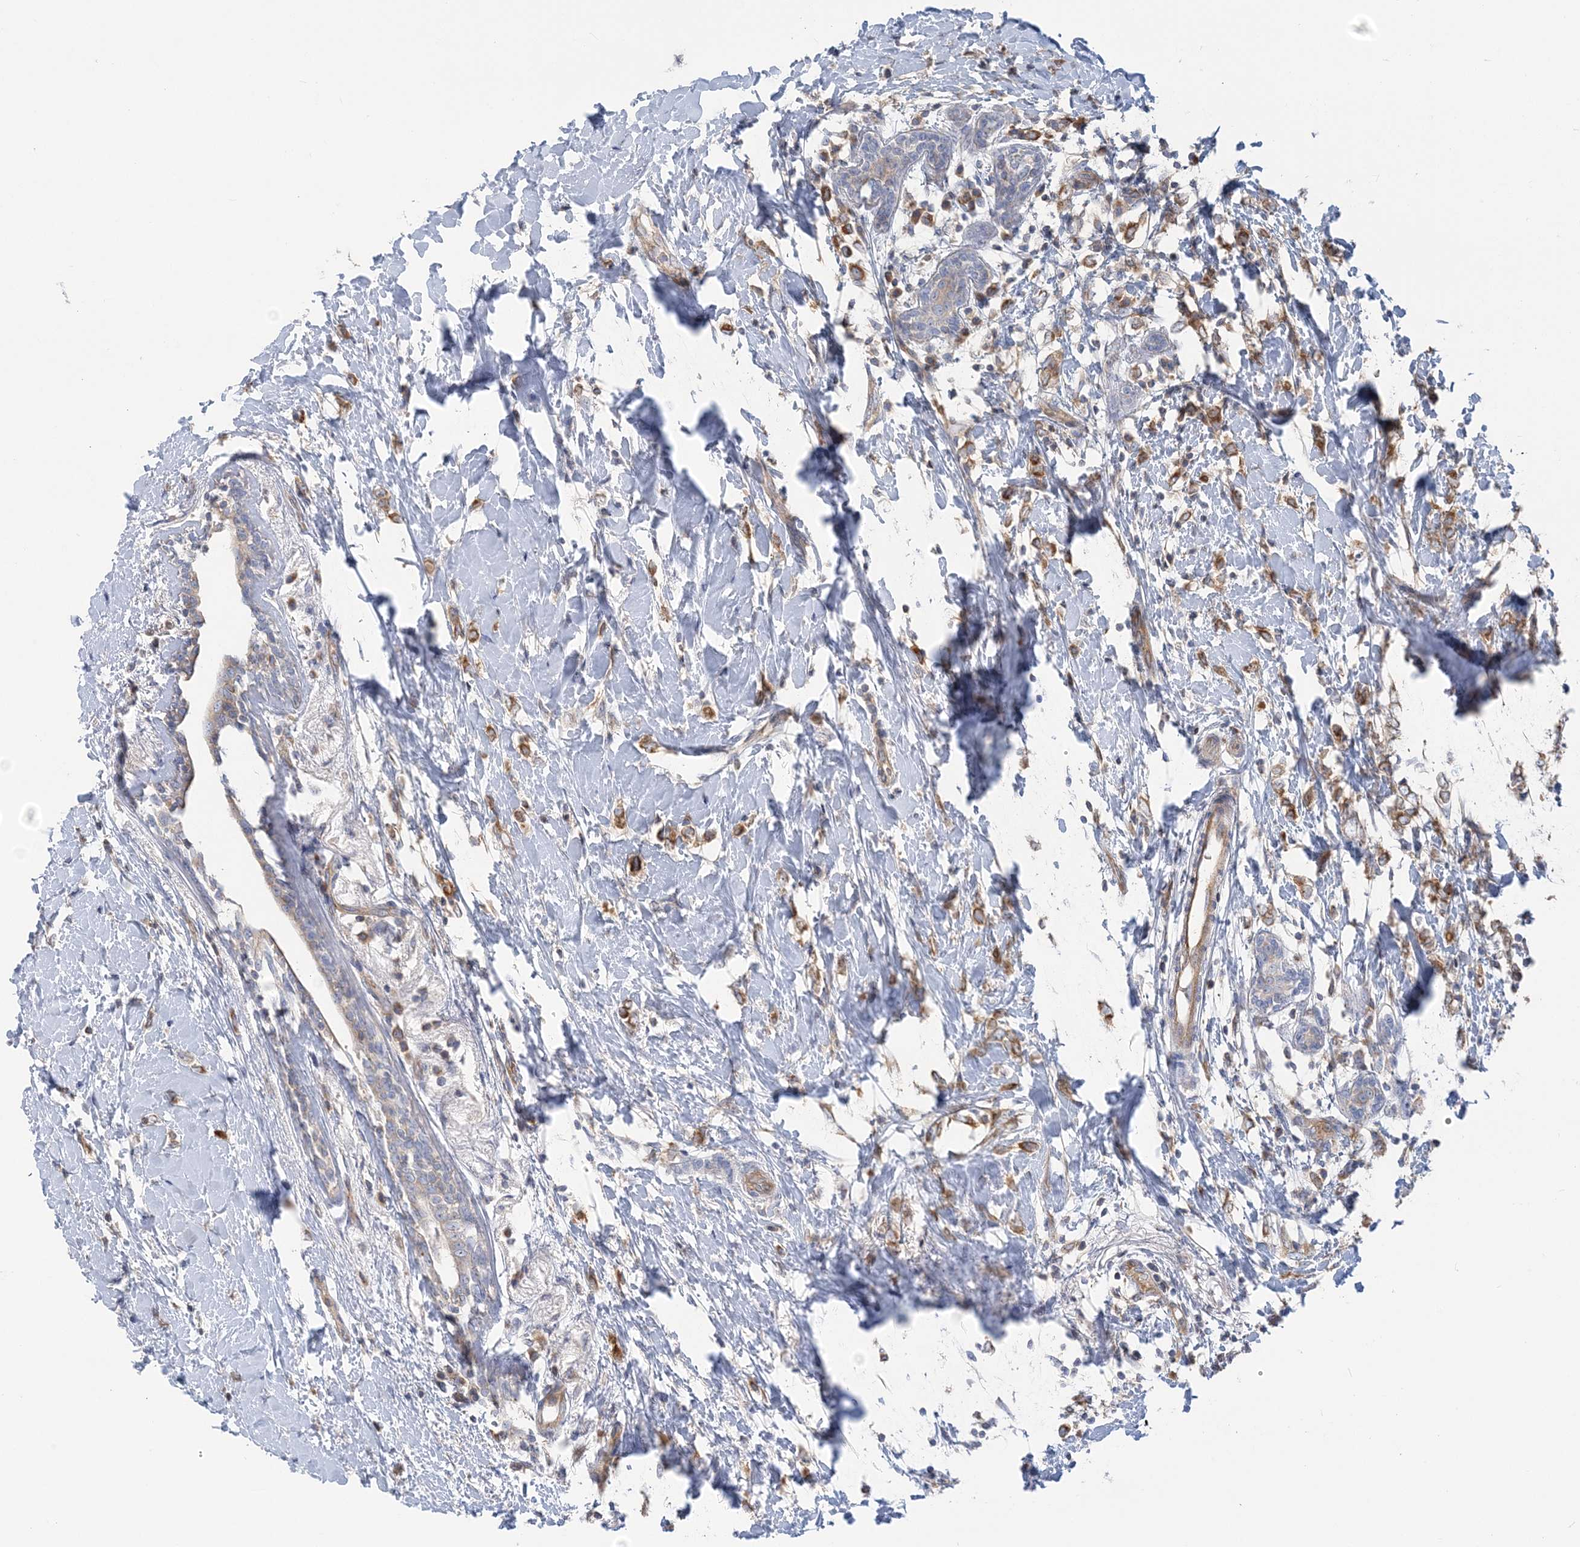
{"staining": {"intensity": "moderate", "quantity": ">75%", "location": "cytoplasmic/membranous"}, "tissue": "breast cancer", "cell_type": "Tumor cells", "image_type": "cancer", "snomed": [{"axis": "morphology", "description": "Normal tissue, NOS"}, {"axis": "morphology", "description": "Lobular carcinoma"}, {"axis": "topography", "description": "Breast"}], "caption": "Tumor cells display moderate cytoplasmic/membranous positivity in about >75% of cells in breast cancer.", "gene": "FAM114A2", "patient": {"sex": "female", "age": 47}}